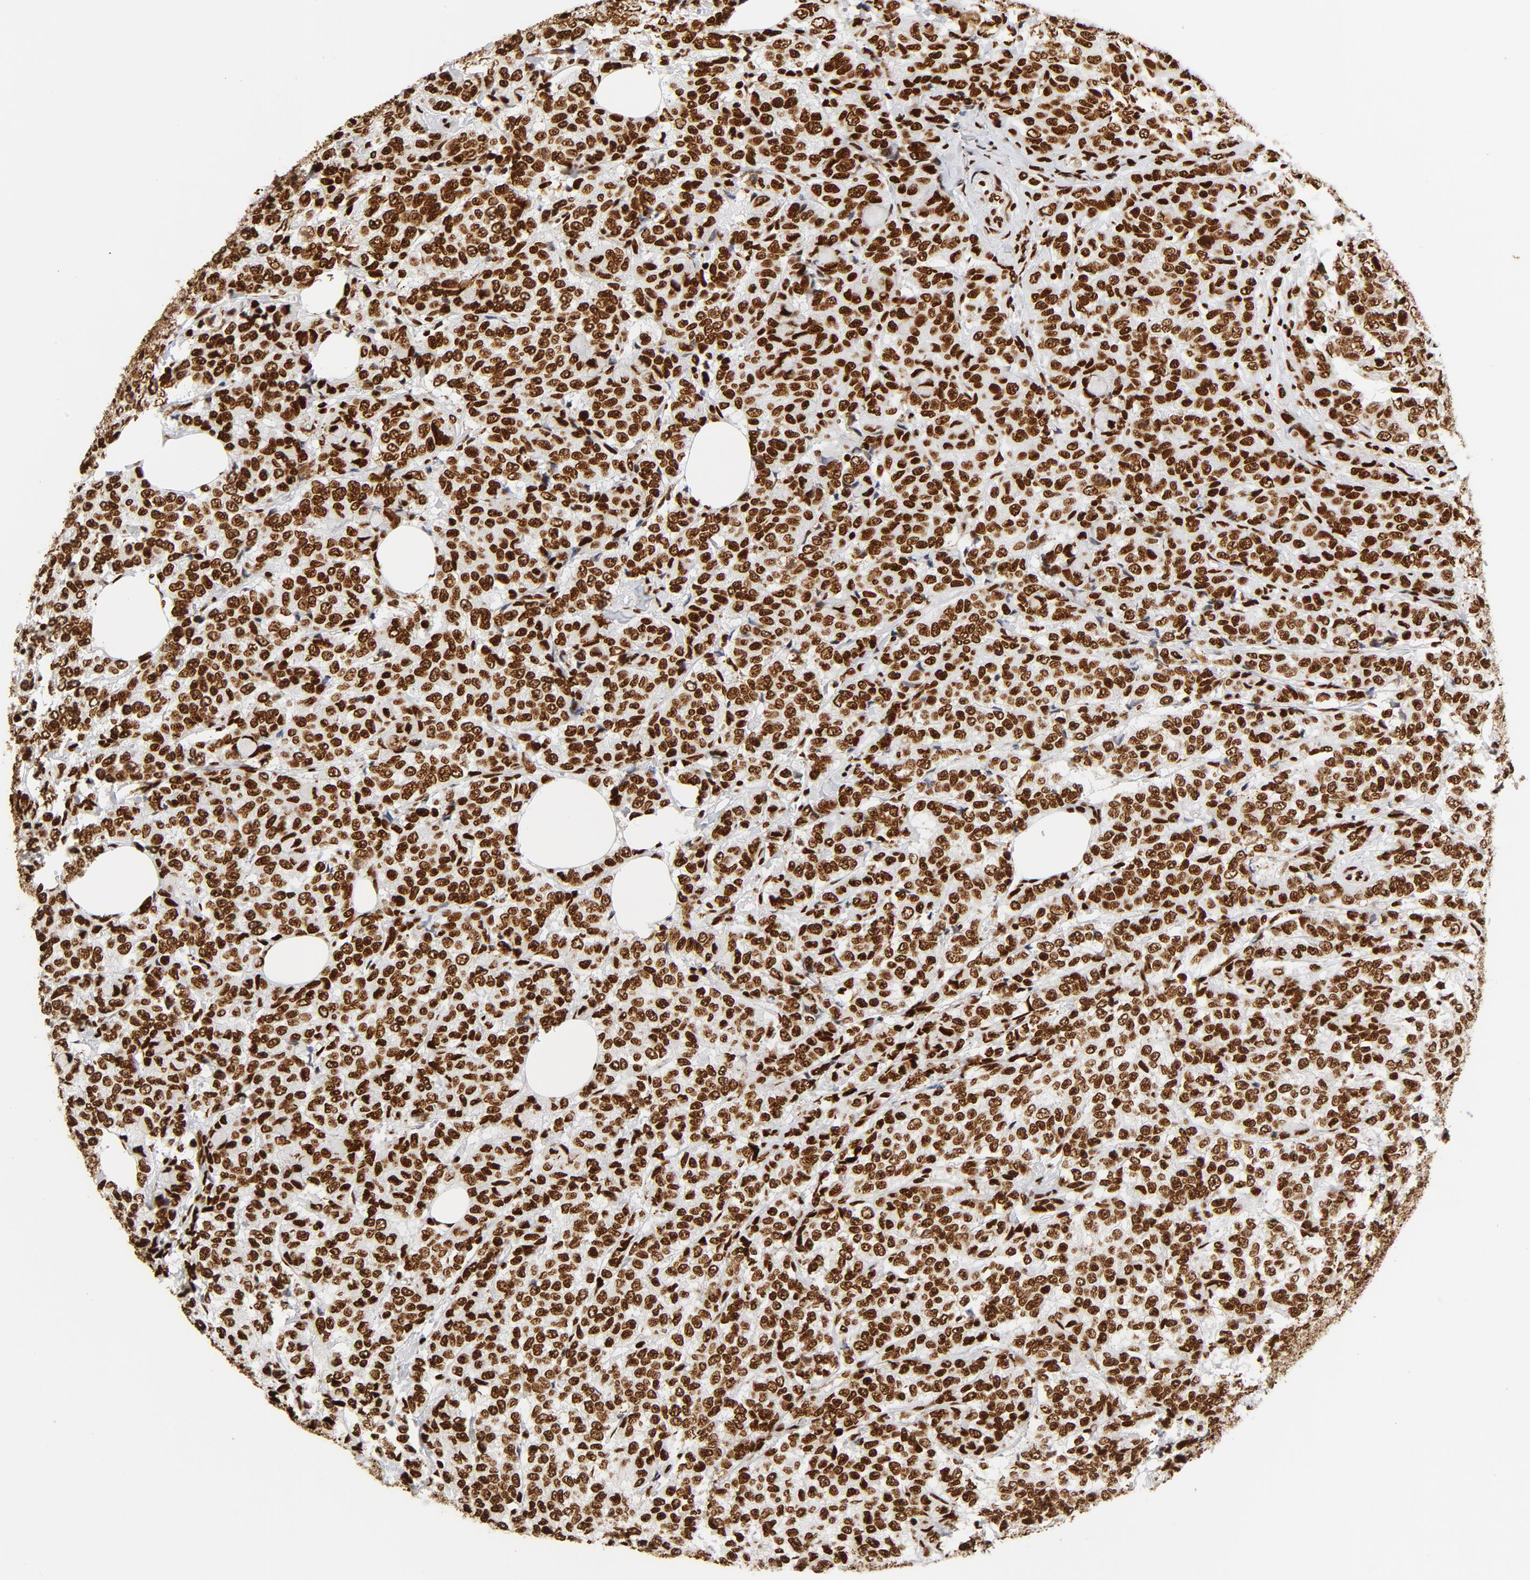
{"staining": {"intensity": "strong", "quantity": ">75%", "location": "nuclear"}, "tissue": "breast cancer", "cell_type": "Tumor cells", "image_type": "cancer", "snomed": [{"axis": "morphology", "description": "Lobular carcinoma"}, {"axis": "topography", "description": "Breast"}], "caption": "Strong nuclear protein expression is seen in approximately >75% of tumor cells in breast cancer (lobular carcinoma). (Brightfield microscopy of DAB IHC at high magnification).", "gene": "XRCC6", "patient": {"sex": "female", "age": 60}}